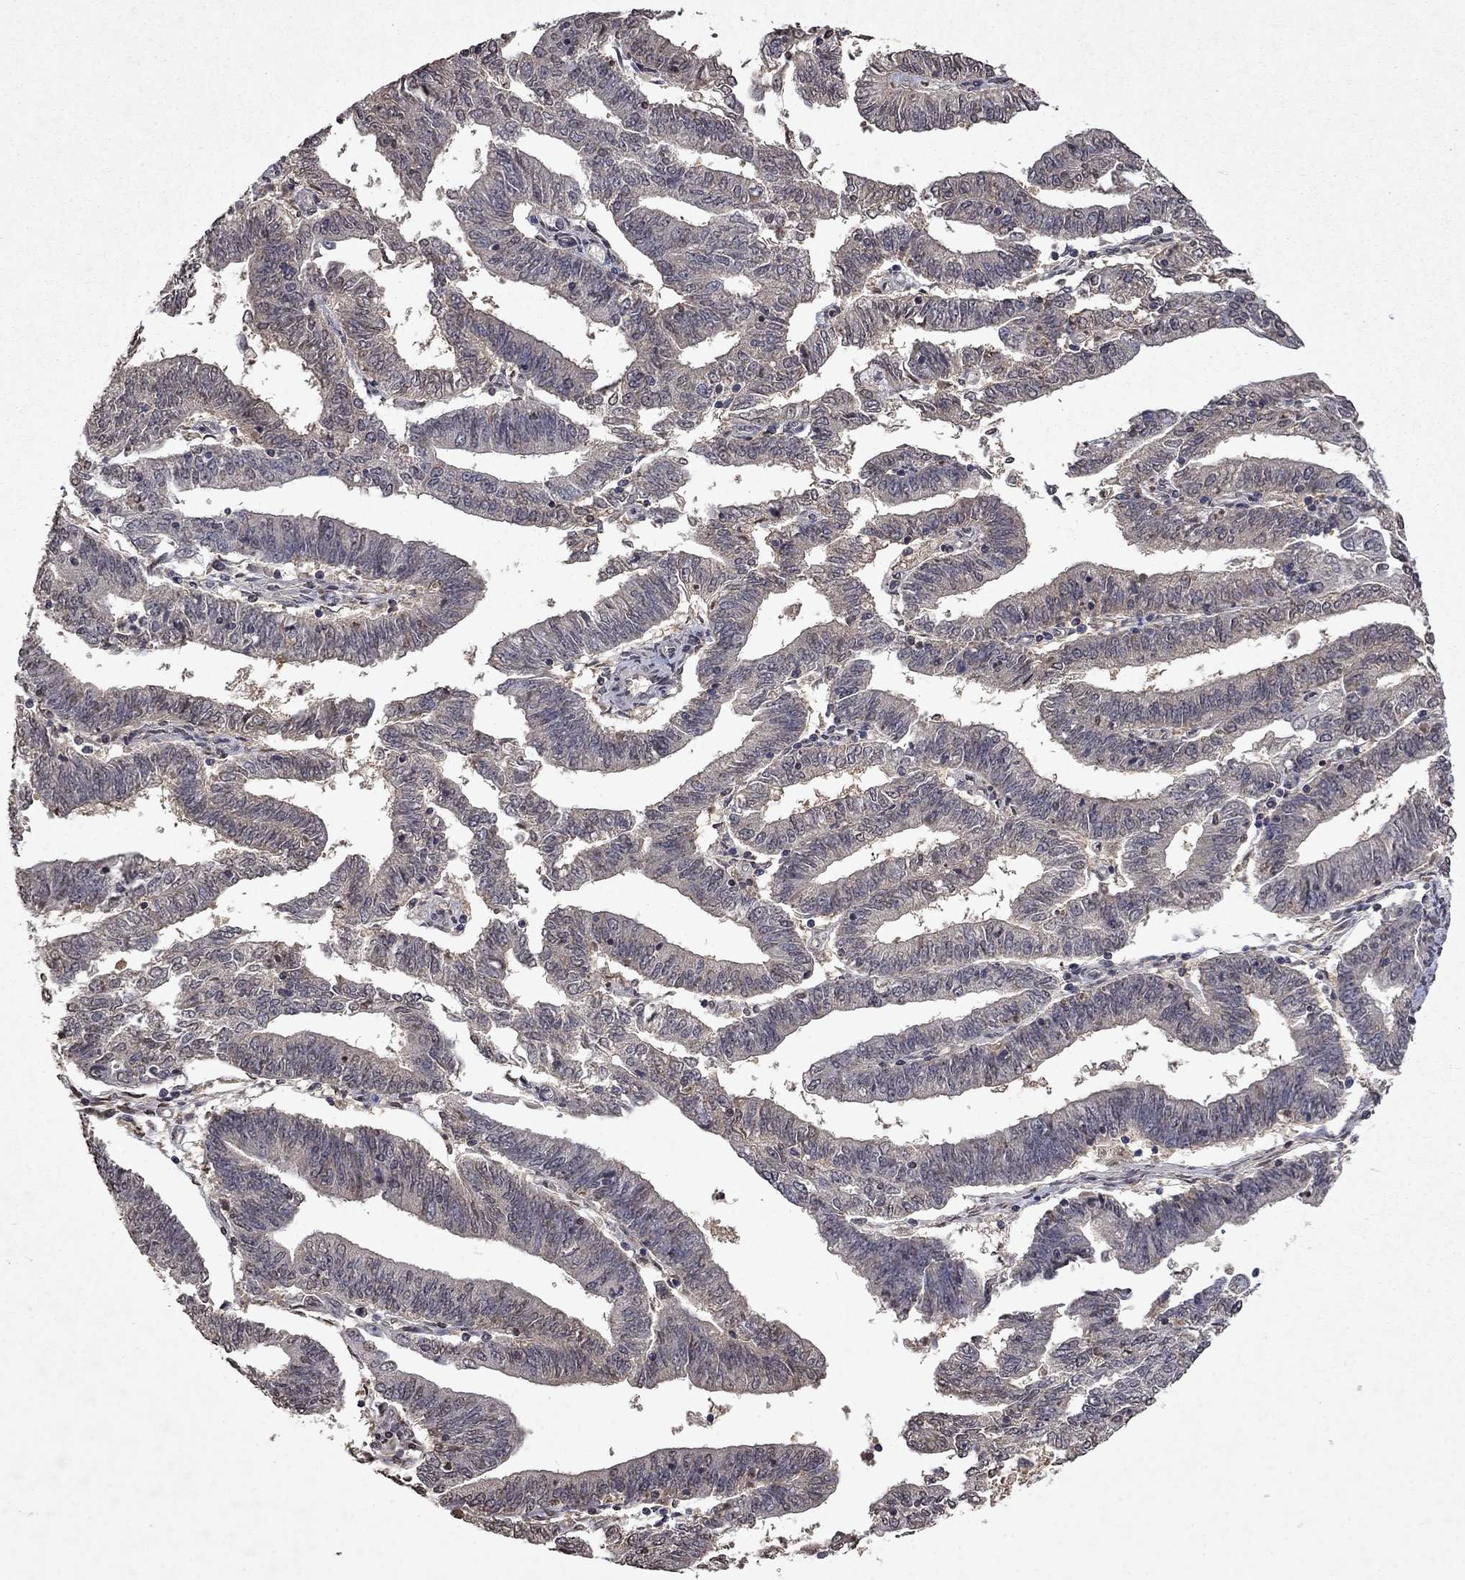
{"staining": {"intensity": "weak", "quantity": "25%-75%", "location": "cytoplasmic/membranous"}, "tissue": "endometrial cancer", "cell_type": "Tumor cells", "image_type": "cancer", "snomed": [{"axis": "morphology", "description": "Adenocarcinoma, NOS"}, {"axis": "topography", "description": "Endometrium"}], "caption": "Immunohistochemical staining of human endometrial adenocarcinoma exhibits low levels of weak cytoplasmic/membranous protein positivity in approximately 25%-75% of tumor cells. The staining was performed using DAB (3,3'-diaminobenzidine) to visualize the protein expression in brown, while the nuclei were stained in blue with hematoxylin (Magnification: 20x).", "gene": "TTC38", "patient": {"sex": "female", "age": 82}}